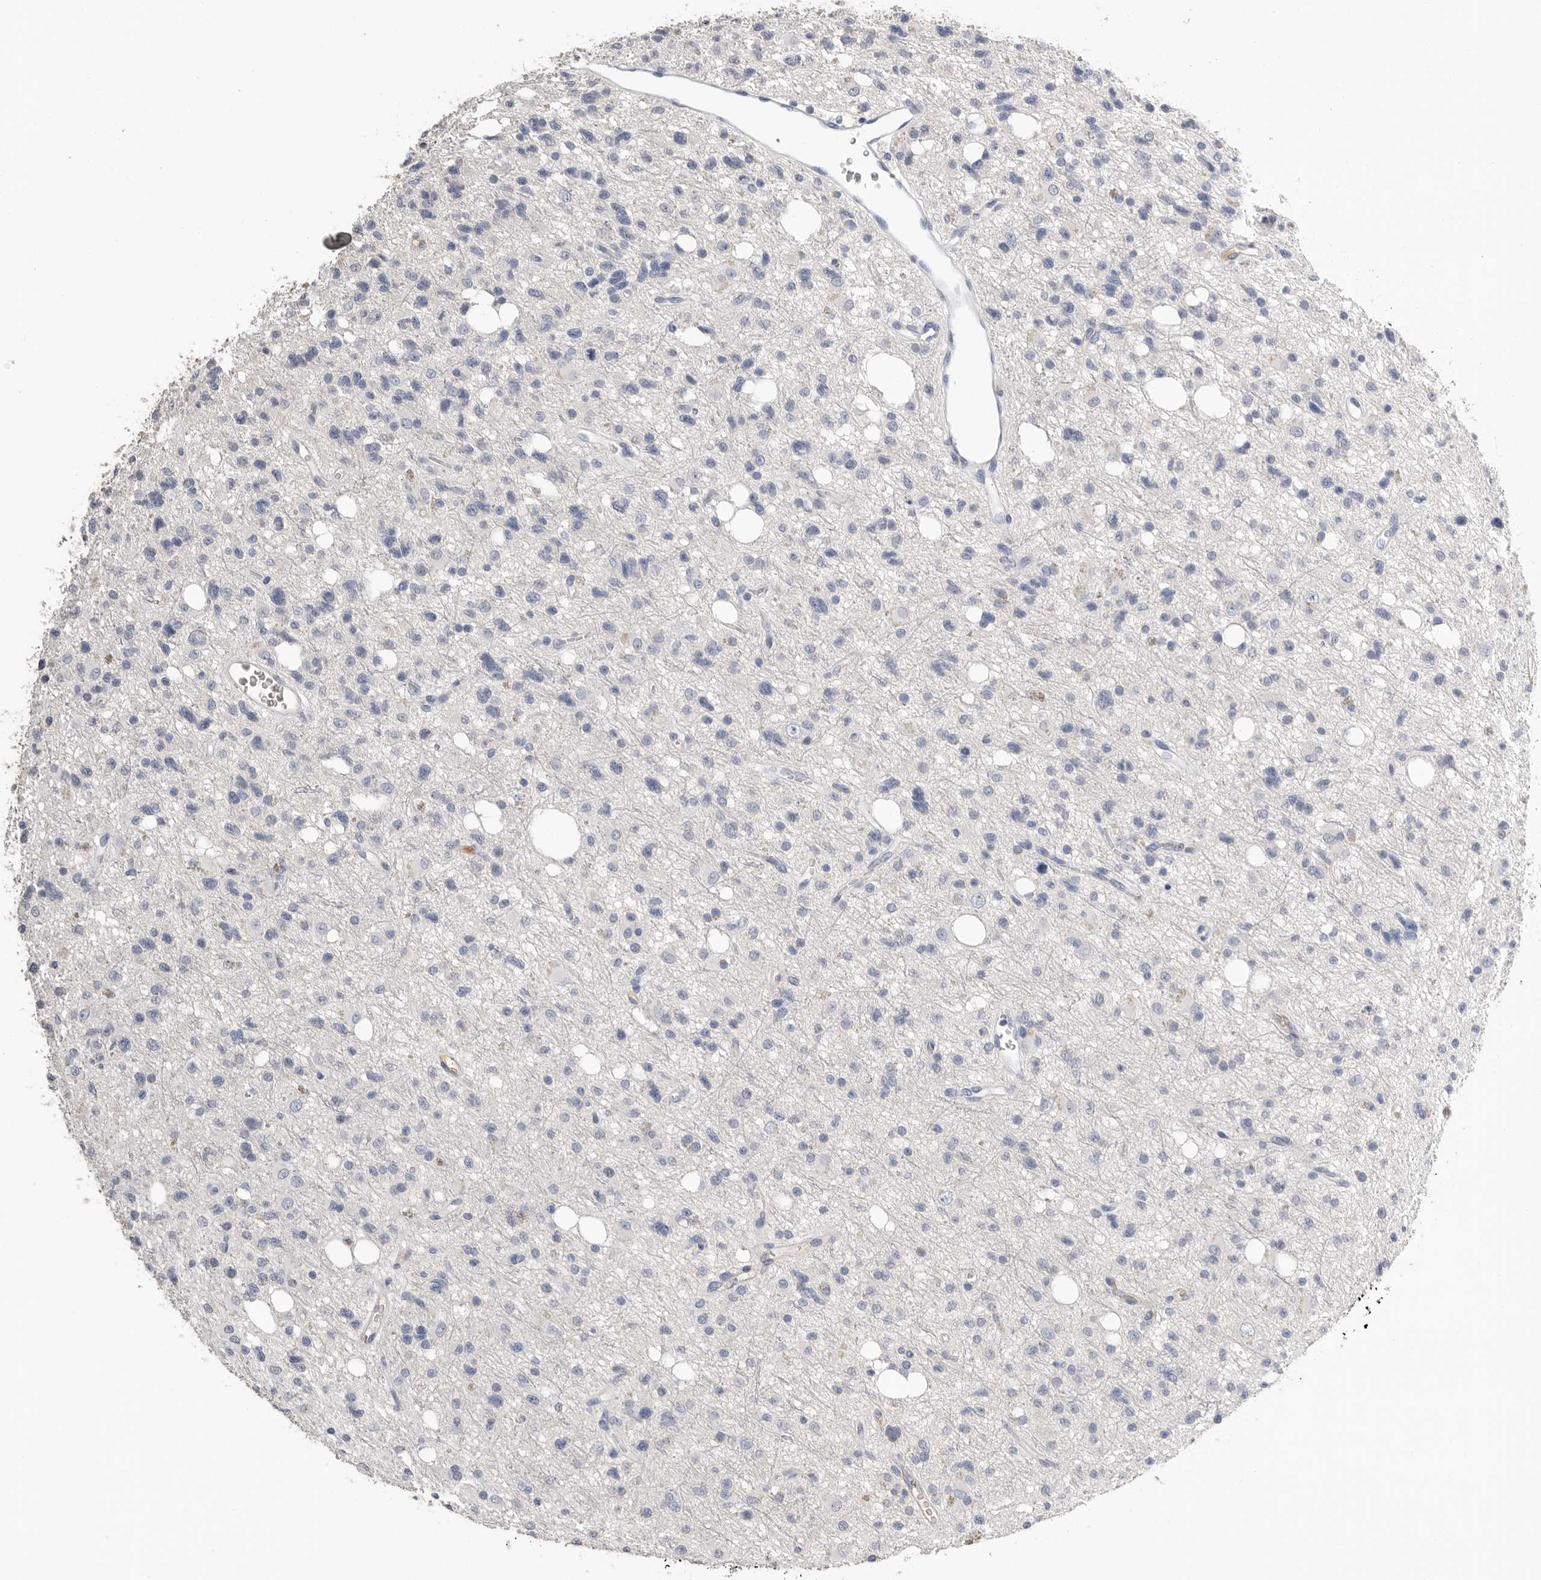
{"staining": {"intensity": "negative", "quantity": "none", "location": "none"}, "tissue": "glioma", "cell_type": "Tumor cells", "image_type": "cancer", "snomed": [{"axis": "morphology", "description": "Glioma, malignant, High grade"}, {"axis": "topography", "description": "Brain"}], "caption": "High power microscopy image of an immunohistochemistry (IHC) photomicrograph of glioma, revealing no significant positivity in tumor cells.", "gene": "APOA2", "patient": {"sex": "female", "age": 62}}